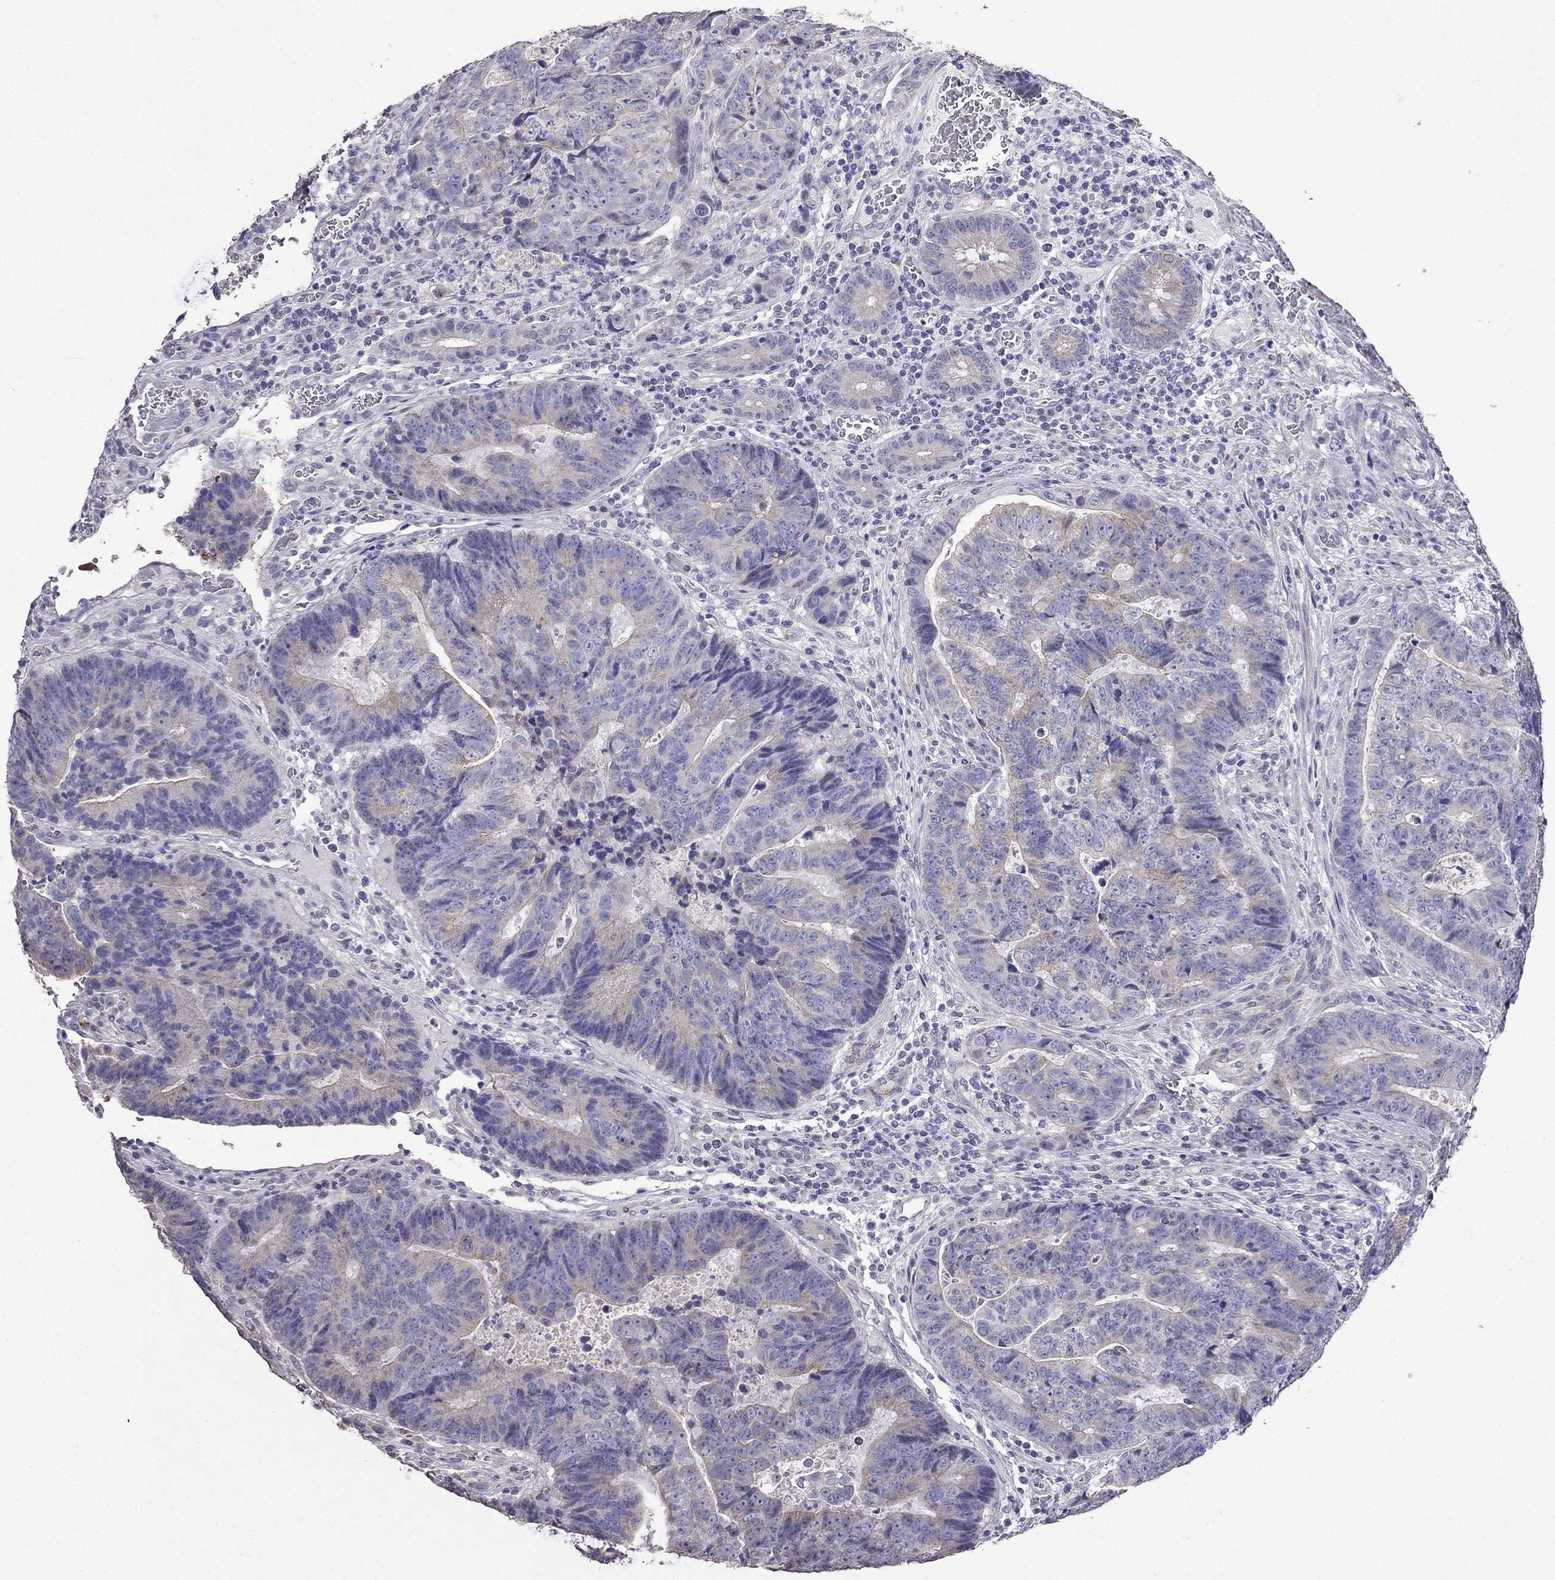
{"staining": {"intensity": "weak", "quantity": "<25%", "location": "cytoplasmic/membranous"}, "tissue": "colorectal cancer", "cell_type": "Tumor cells", "image_type": "cancer", "snomed": [{"axis": "morphology", "description": "Adenocarcinoma, NOS"}, {"axis": "topography", "description": "Colon"}], "caption": "DAB (3,3'-diaminobenzidine) immunohistochemical staining of colorectal cancer (adenocarcinoma) exhibits no significant staining in tumor cells.", "gene": "AK5", "patient": {"sex": "female", "age": 48}}